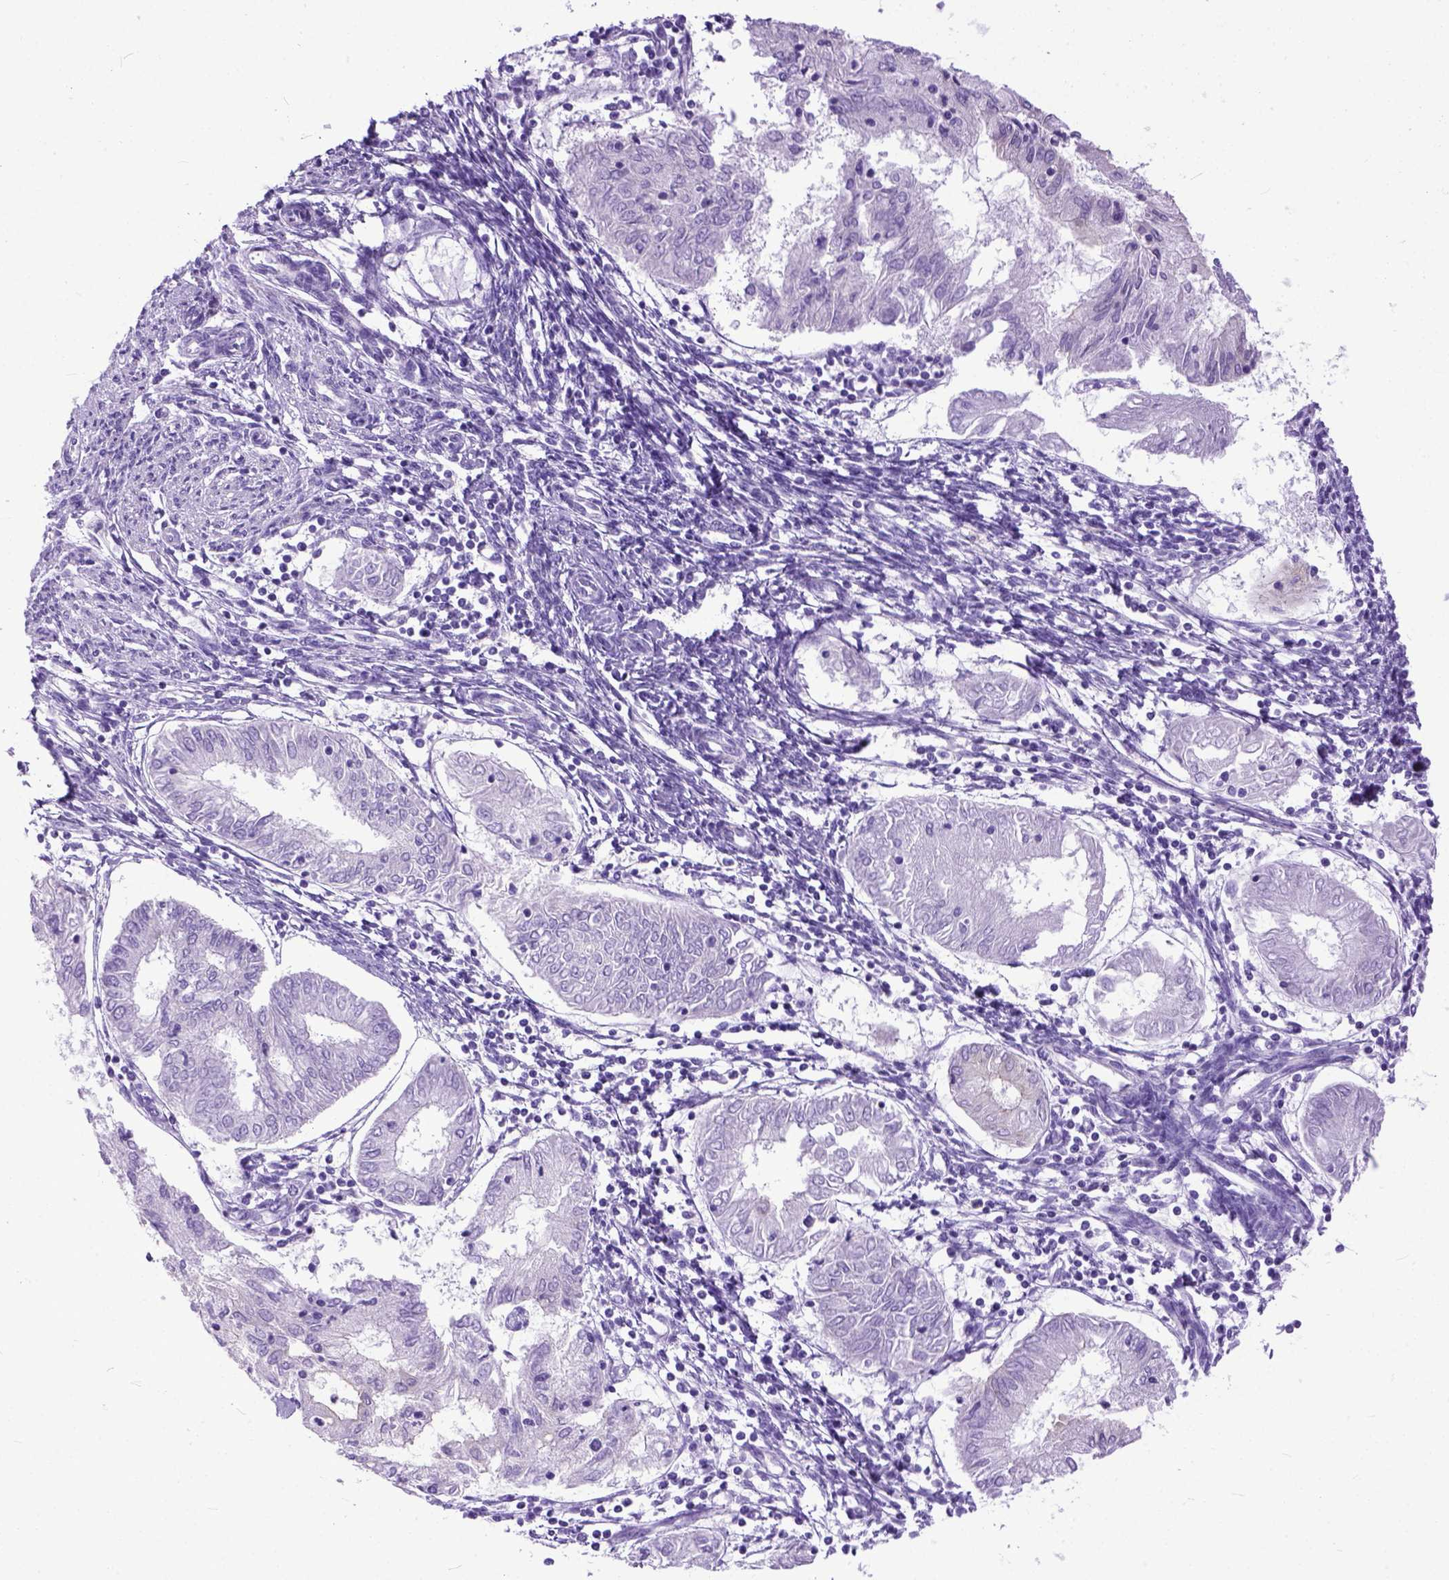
{"staining": {"intensity": "negative", "quantity": "none", "location": "none"}, "tissue": "endometrial cancer", "cell_type": "Tumor cells", "image_type": "cancer", "snomed": [{"axis": "morphology", "description": "Adenocarcinoma, NOS"}, {"axis": "topography", "description": "Endometrium"}], "caption": "Immunohistochemical staining of endometrial cancer exhibits no significant expression in tumor cells. The staining is performed using DAB brown chromogen with nuclei counter-stained in using hematoxylin.", "gene": "PPL", "patient": {"sex": "female", "age": 68}}